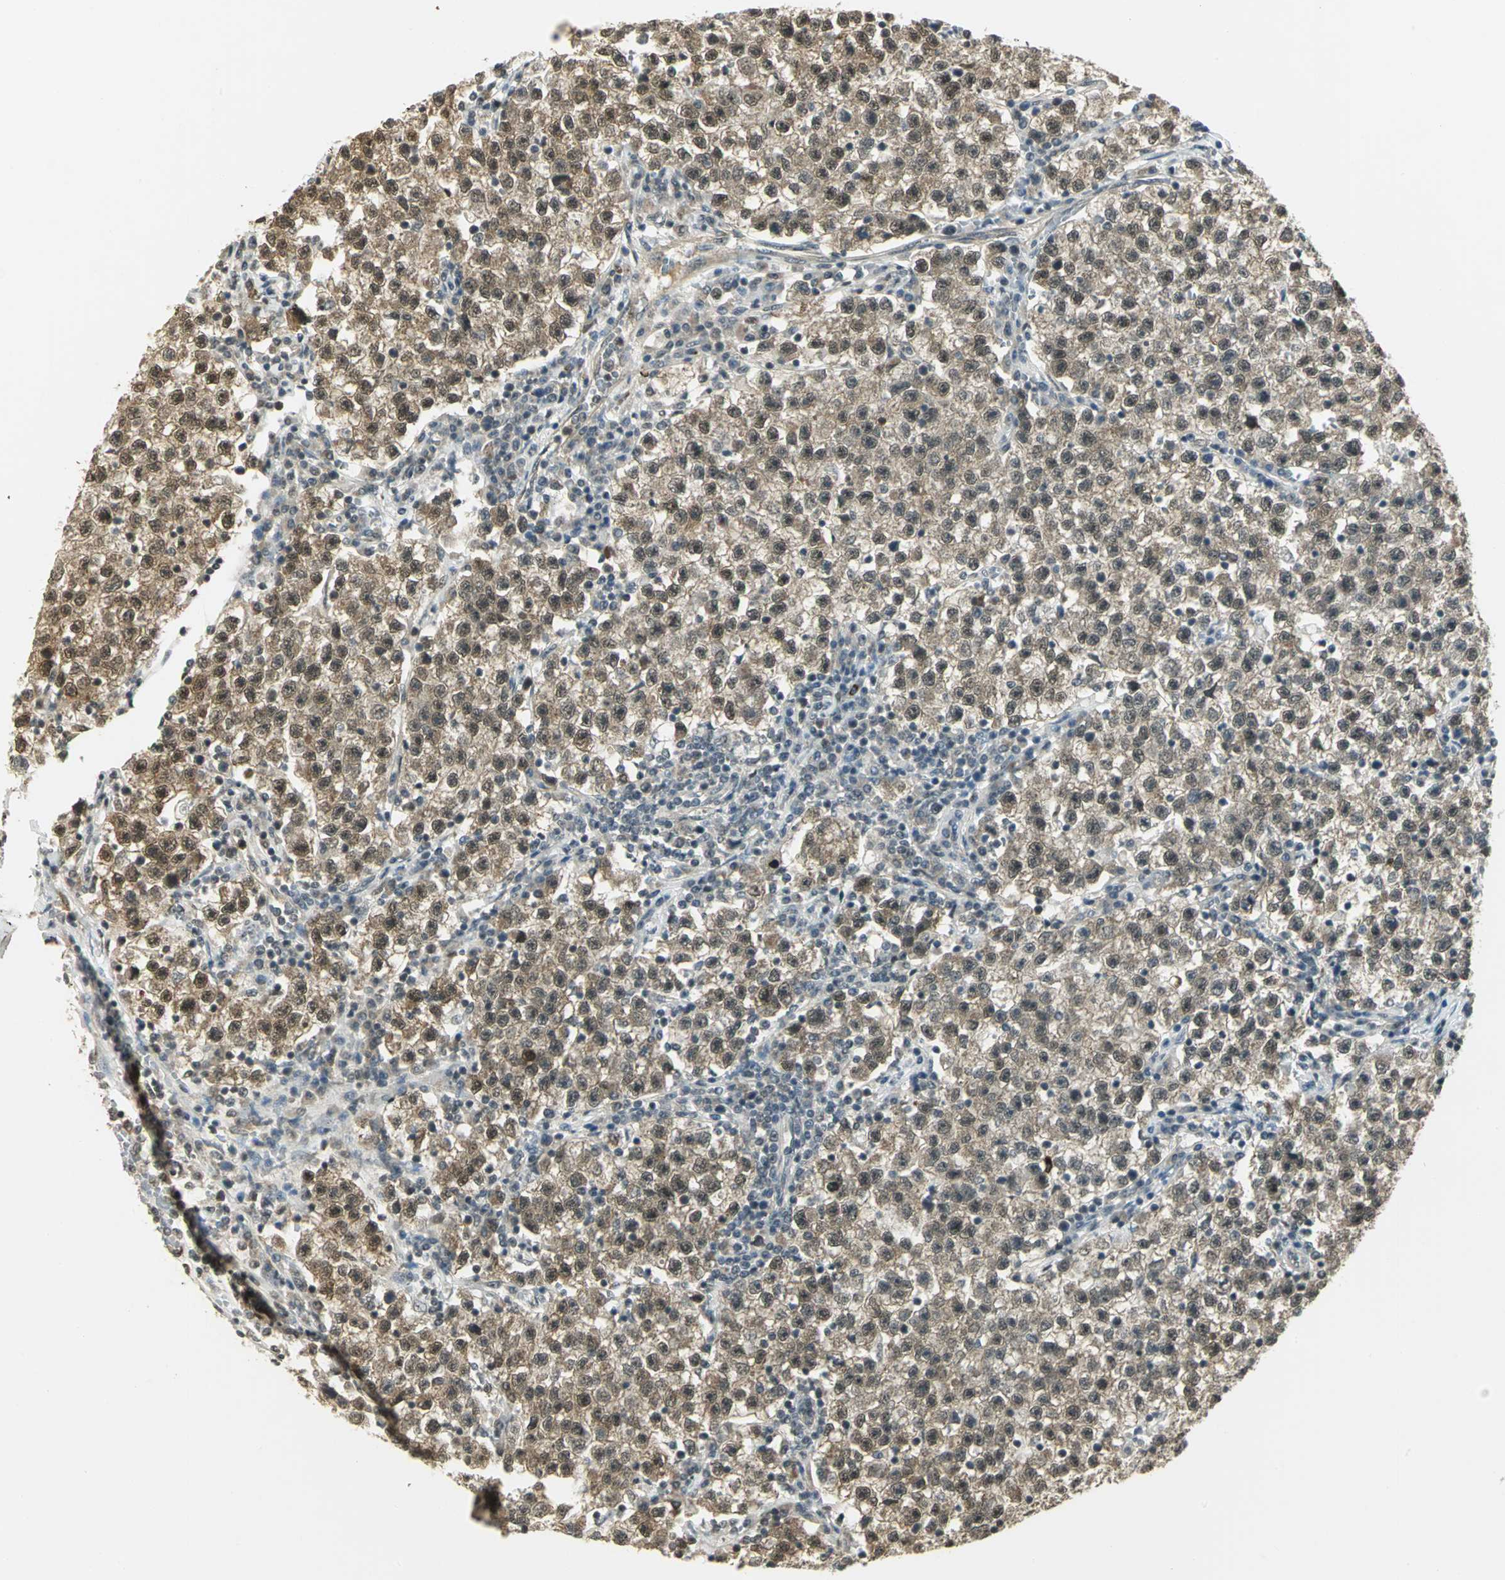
{"staining": {"intensity": "weak", "quantity": ">75%", "location": "cytoplasmic/membranous"}, "tissue": "testis cancer", "cell_type": "Tumor cells", "image_type": "cancer", "snomed": [{"axis": "morphology", "description": "Seminoma, NOS"}, {"axis": "topography", "description": "Testis"}], "caption": "A high-resolution histopathology image shows immunohistochemistry (IHC) staining of testis cancer (seminoma), which shows weak cytoplasmic/membranous positivity in about >75% of tumor cells.", "gene": "CDC34", "patient": {"sex": "male", "age": 22}}